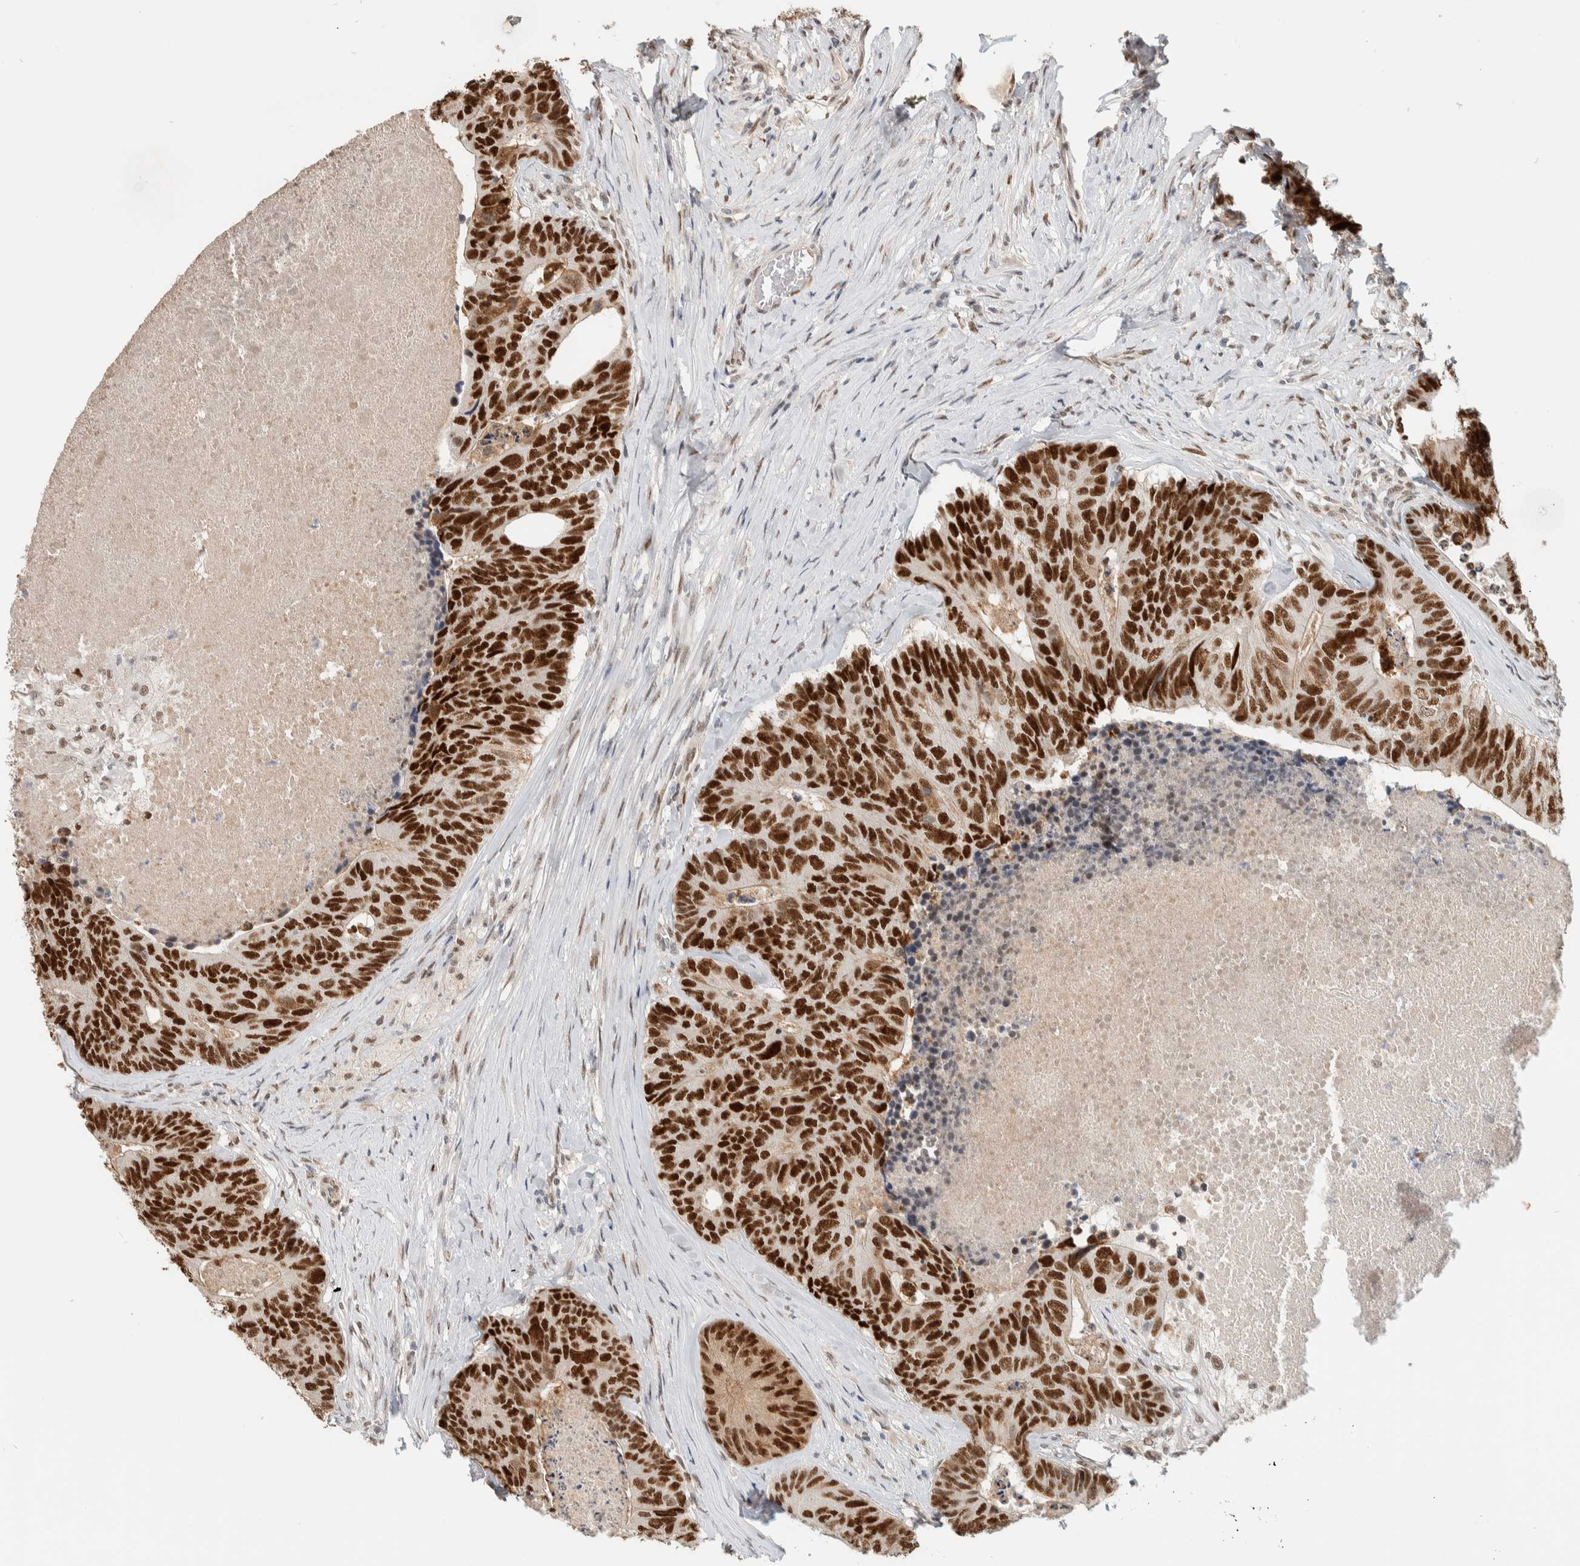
{"staining": {"intensity": "strong", "quantity": ">75%", "location": "nuclear"}, "tissue": "colorectal cancer", "cell_type": "Tumor cells", "image_type": "cancer", "snomed": [{"axis": "morphology", "description": "Adenocarcinoma, NOS"}, {"axis": "topography", "description": "Colon"}], "caption": "Human colorectal adenocarcinoma stained for a protein (brown) exhibits strong nuclear positive expression in about >75% of tumor cells.", "gene": "PUS7", "patient": {"sex": "female", "age": 67}}